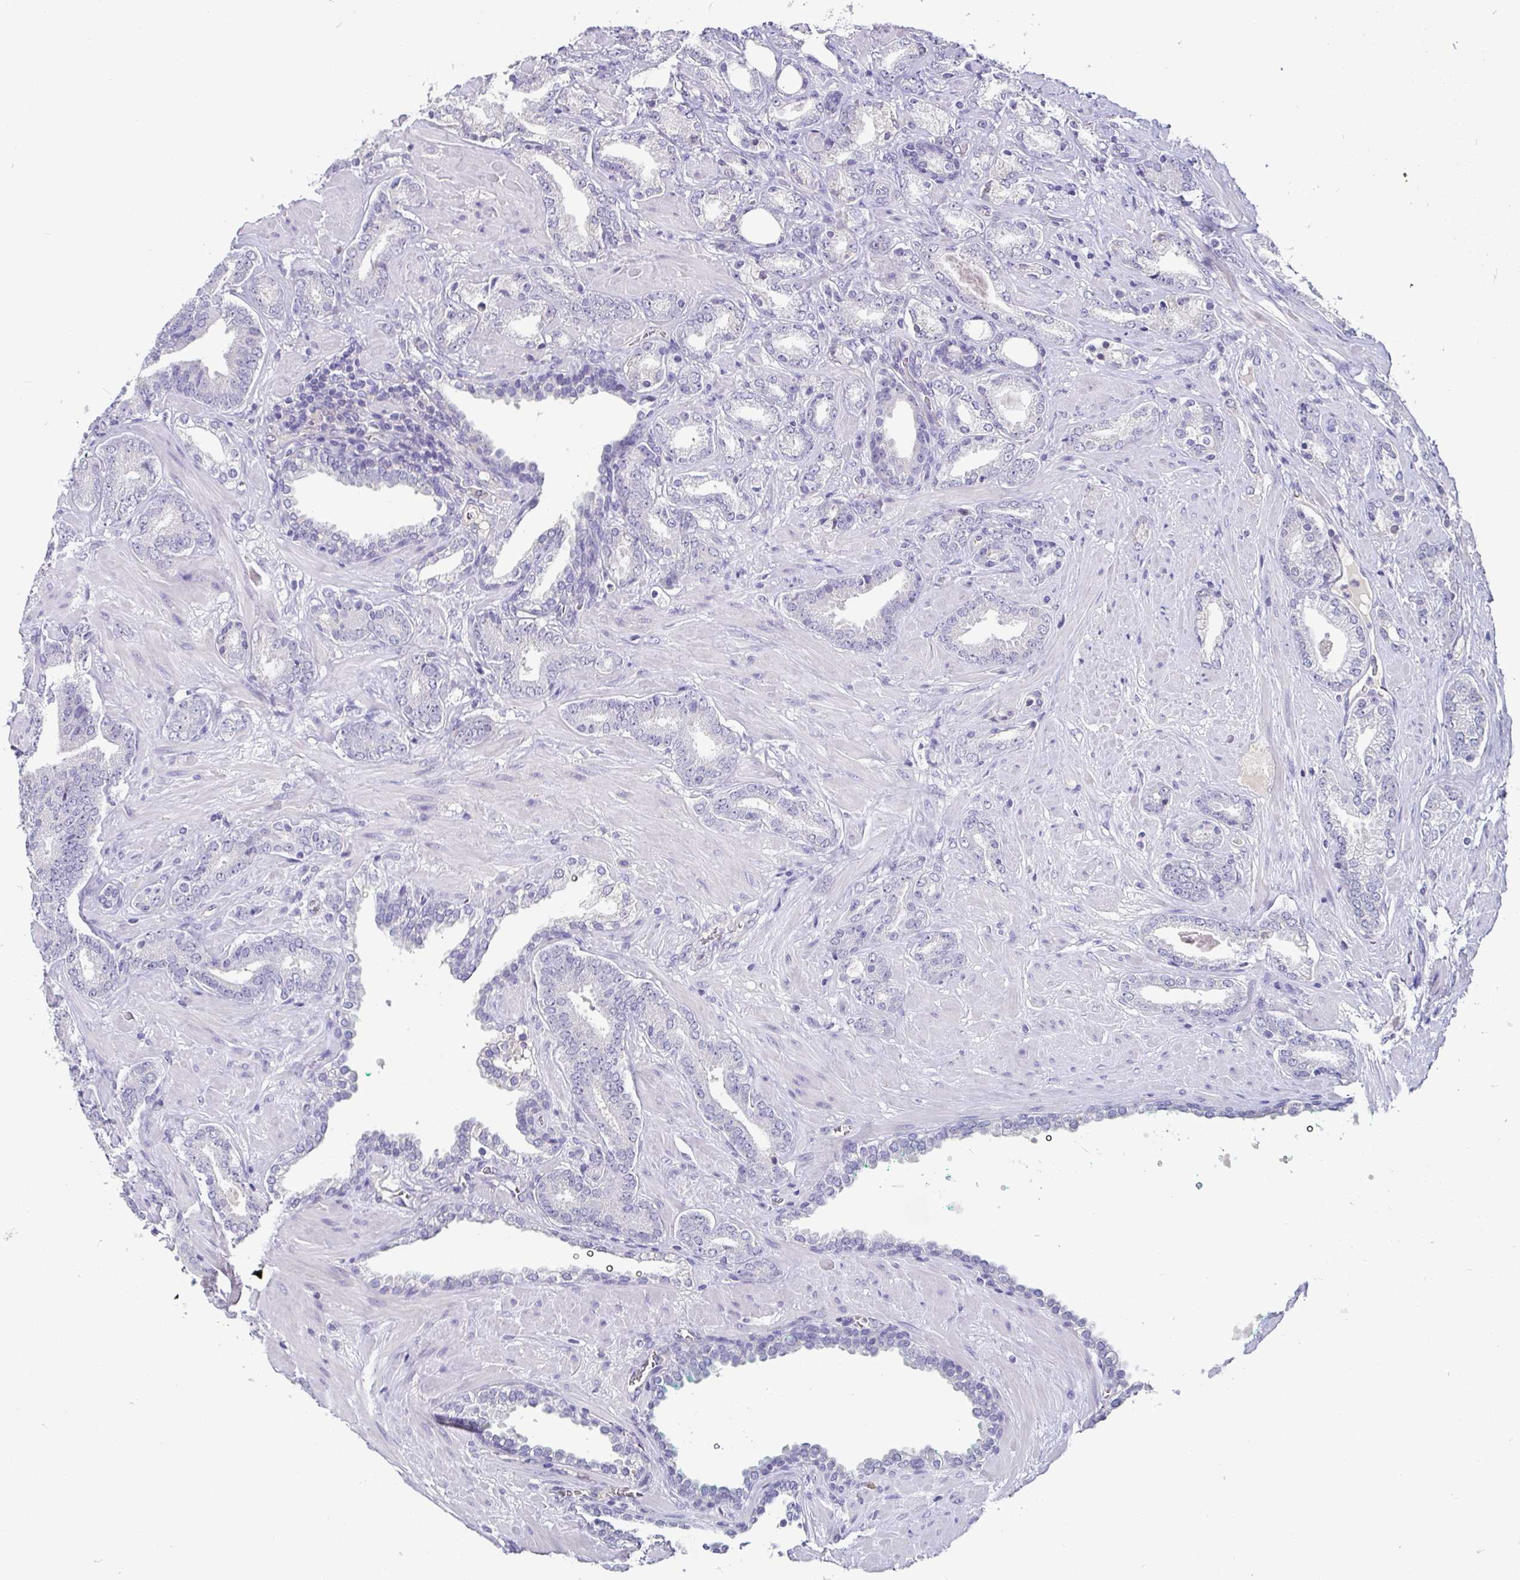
{"staining": {"intensity": "negative", "quantity": "none", "location": "none"}, "tissue": "prostate cancer", "cell_type": "Tumor cells", "image_type": "cancer", "snomed": [{"axis": "morphology", "description": "Adenocarcinoma, High grade"}, {"axis": "topography", "description": "Prostate"}], "caption": "Tumor cells are negative for brown protein staining in high-grade adenocarcinoma (prostate).", "gene": "ADAMTS6", "patient": {"sex": "male", "age": 56}}